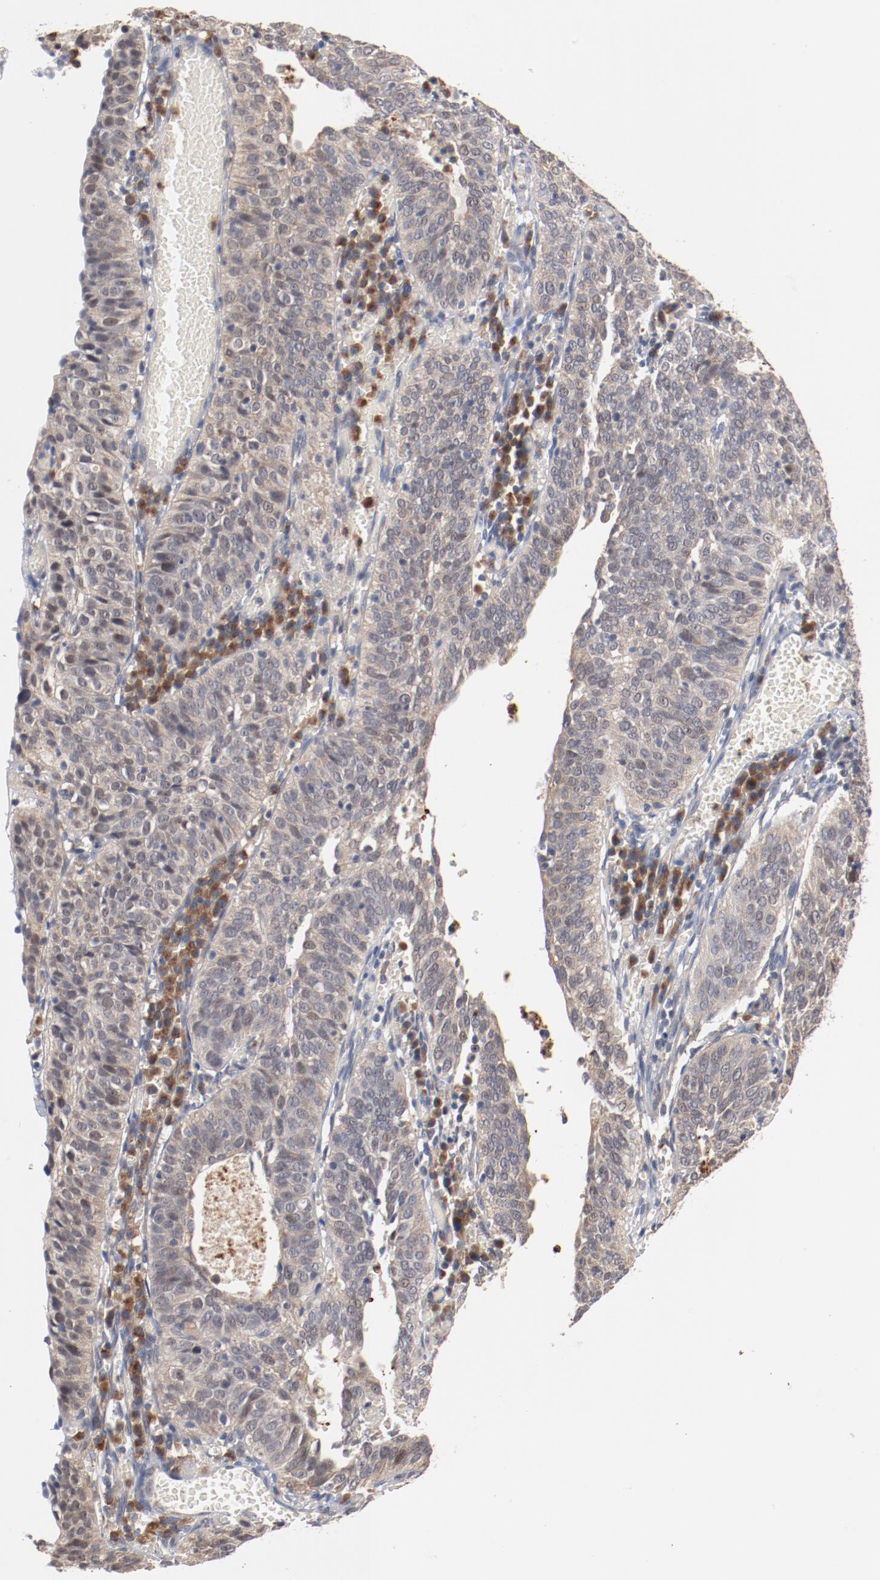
{"staining": {"intensity": "weak", "quantity": "25%-75%", "location": "cytoplasmic/membranous"}, "tissue": "cervical cancer", "cell_type": "Tumor cells", "image_type": "cancer", "snomed": [{"axis": "morphology", "description": "Squamous cell carcinoma, NOS"}, {"axis": "topography", "description": "Cervix"}], "caption": "Weak cytoplasmic/membranous protein expression is appreciated in about 25%-75% of tumor cells in cervical cancer (squamous cell carcinoma). The protein of interest is shown in brown color, while the nuclei are stained blue.", "gene": "RNASE11", "patient": {"sex": "female", "age": 39}}